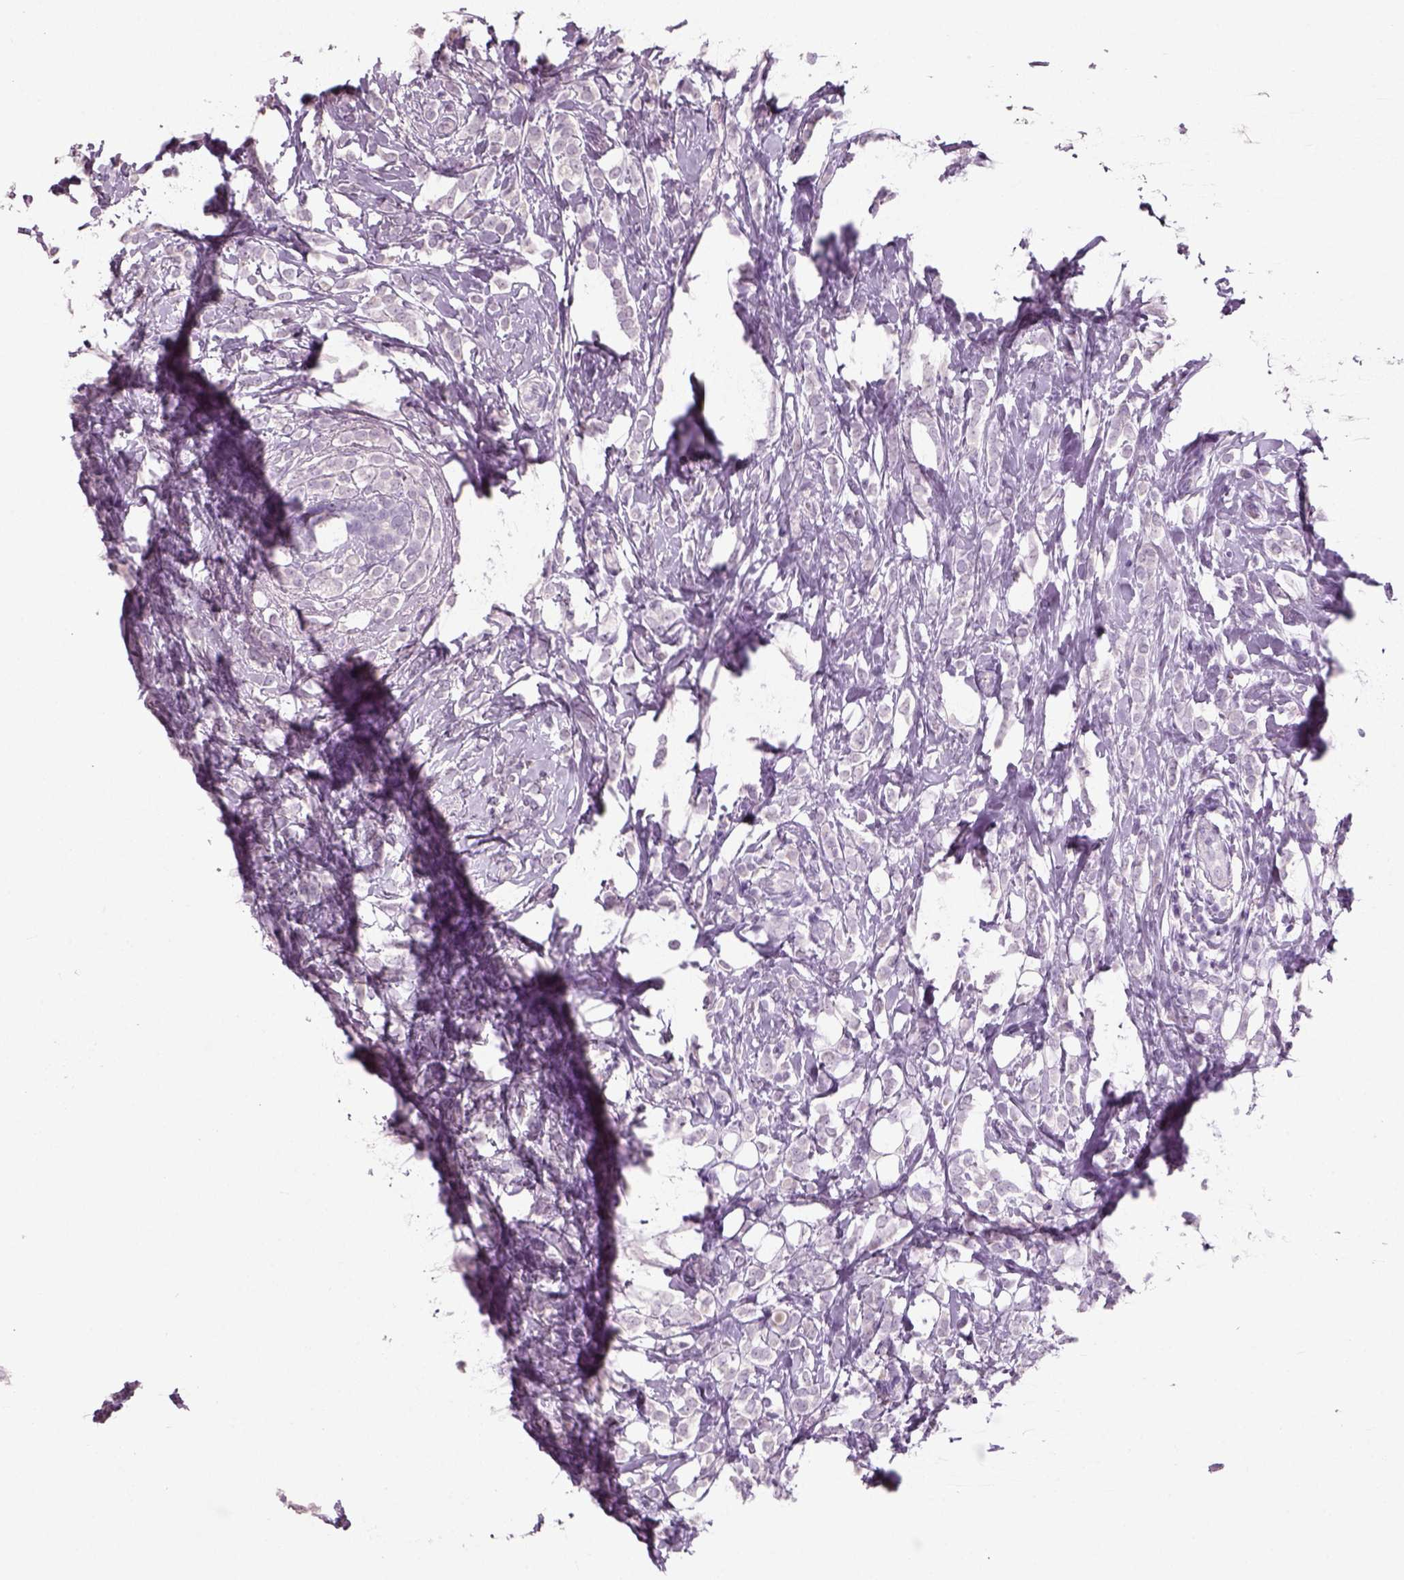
{"staining": {"intensity": "negative", "quantity": "none", "location": "none"}, "tissue": "breast cancer", "cell_type": "Tumor cells", "image_type": "cancer", "snomed": [{"axis": "morphology", "description": "Lobular carcinoma"}, {"axis": "topography", "description": "Breast"}], "caption": "Photomicrograph shows no significant protein staining in tumor cells of lobular carcinoma (breast).", "gene": "SLC6A2", "patient": {"sex": "female", "age": 49}}